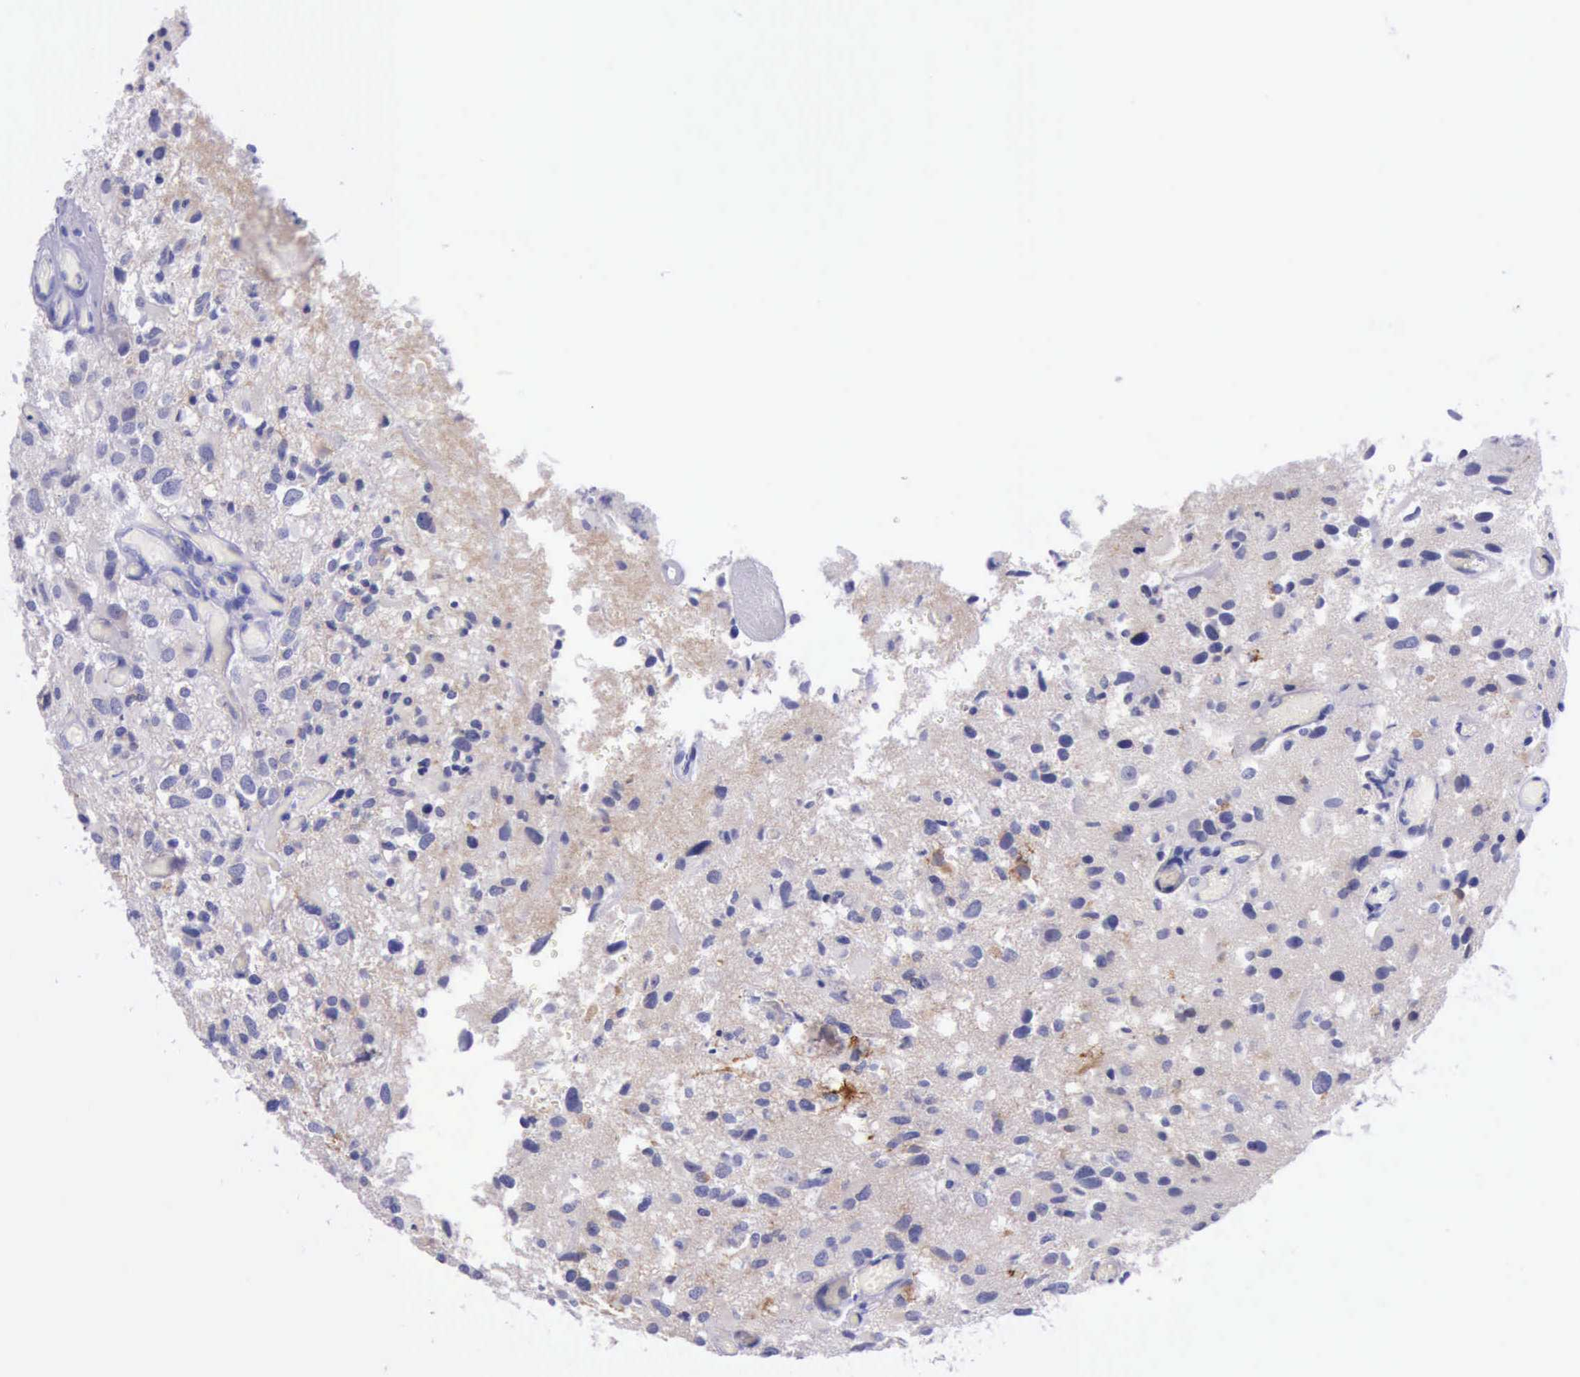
{"staining": {"intensity": "negative", "quantity": "none", "location": "none"}, "tissue": "glioma", "cell_type": "Tumor cells", "image_type": "cancer", "snomed": [{"axis": "morphology", "description": "Glioma, malignant, High grade"}, {"axis": "topography", "description": "Brain"}], "caption": "This is an immunohistochemistry micrograph of human malignant glioma (high-grade). There is no positivity in tumor cells.", "gene": "LRFN5", "patient": {"sex": "male", "age": 69}}